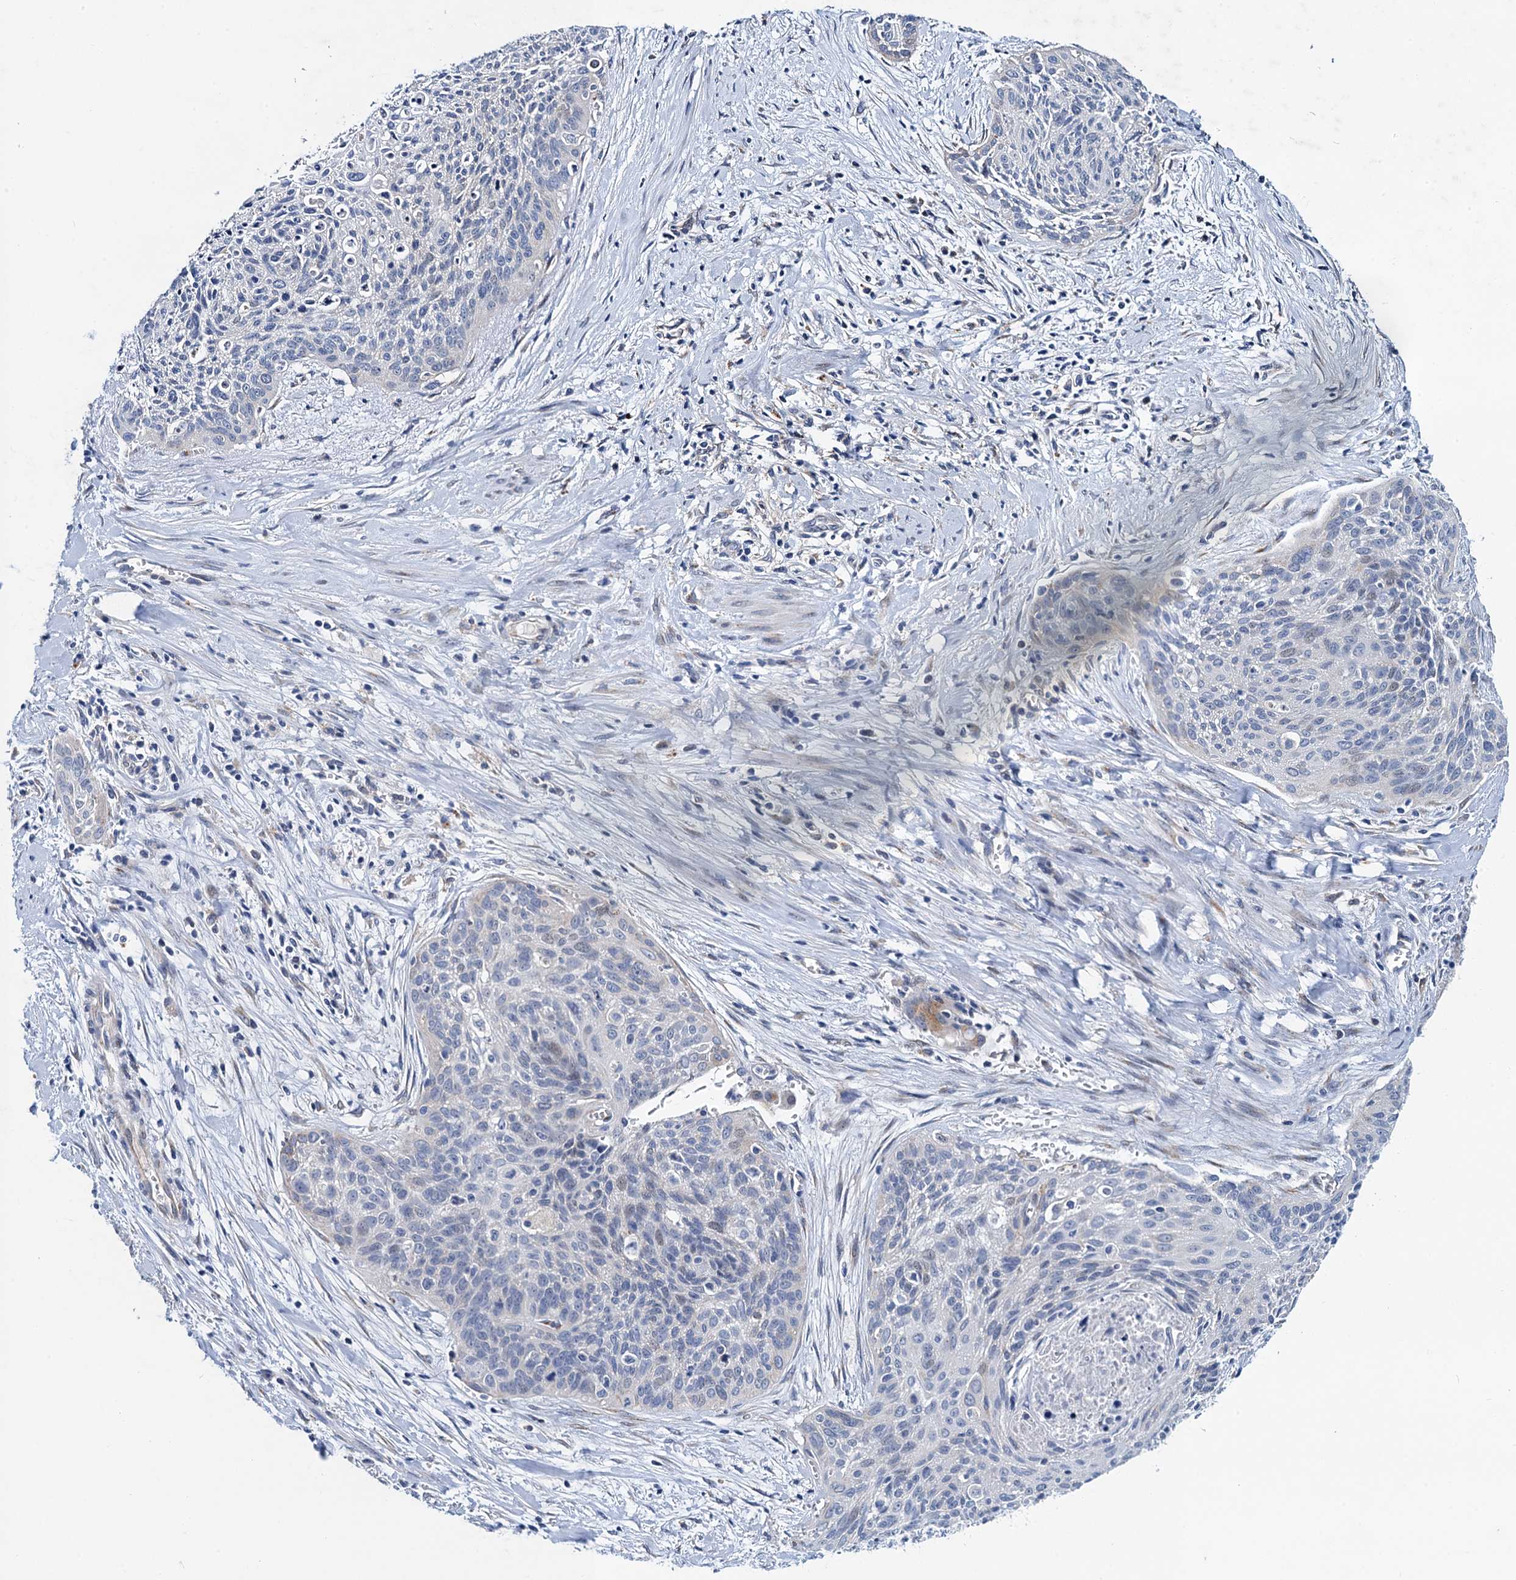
{"staining": {"intensity": "negative", "quantity": "none", "location": "none"}, "tissue": "cervical cancer", "cell_type": "Tumor cells", "image_type": "cancer", "snomed": [{"axis": "morphology", "description": "Squamous cell carcinoma, NOS"}, {"axis": "topography", "description": "Cervix"}], "caption": "The IHC histopathology image has no significant positivity in tumor cells of squamous cell carcinoma (cervical) tissue.", "gene": "NBEA", "patient": {"sex": "female", "age": 55}}